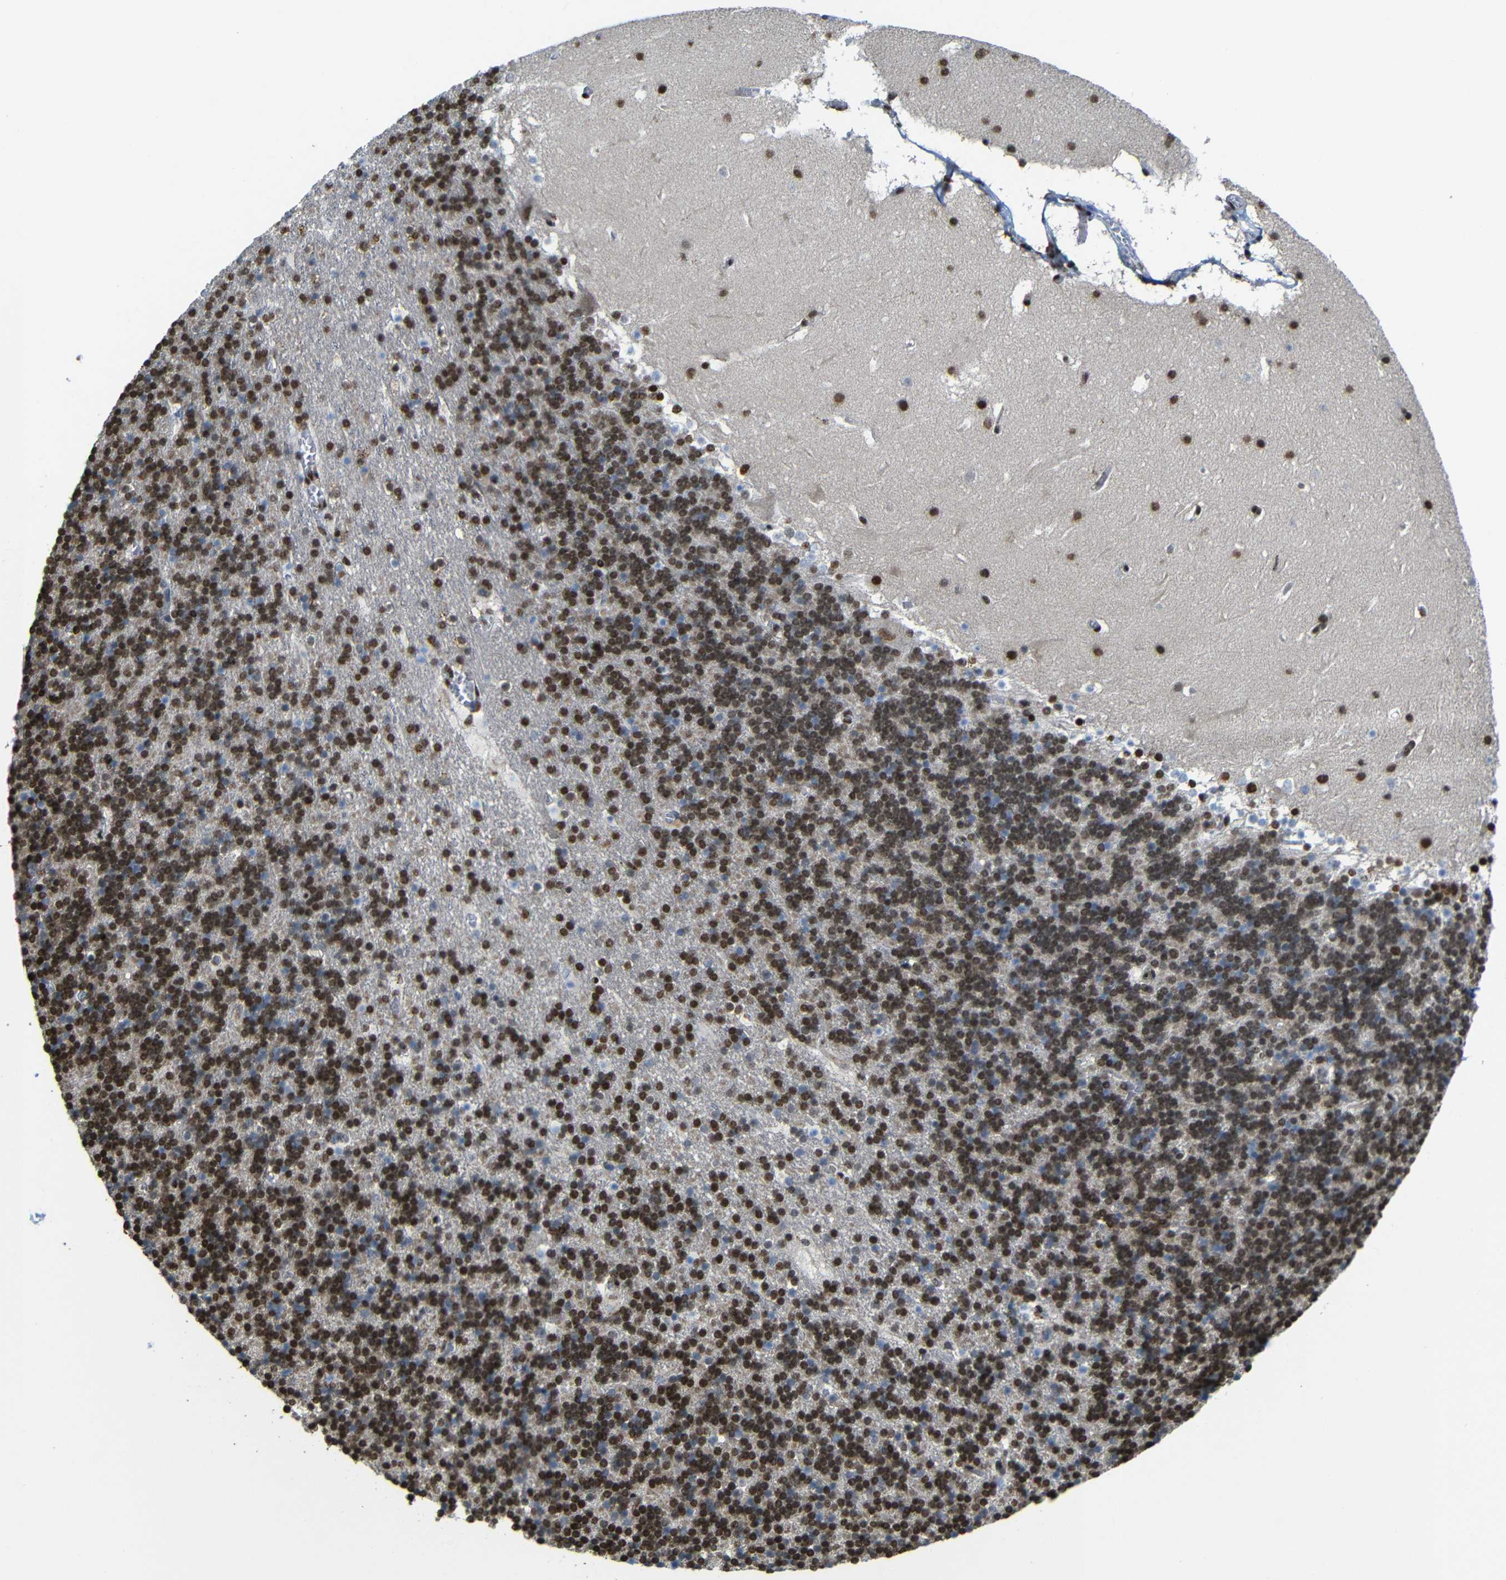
{"staining": {"intensity": "strong", "quantity": ">75%", "location": "nuclear"}, "tissue": "cerebellum", "cell_type": "Cells in granular layer", "image_type": "normal", "snomed": [{"axis": "morphology", "description": "Normal tissue, NOS"}, {"axis": "topography", "description": "Cerebellum"}], "caption": "An image of human cerebellum stained for a protein exhibits strong nuclear brown staining in cells in granular layer. Immunohistochemistry stains the protein of interest in brown and the nuclei are stained blue.", "gene": "TCF7L2", "patient": {"sex": "male", "age": 45}}